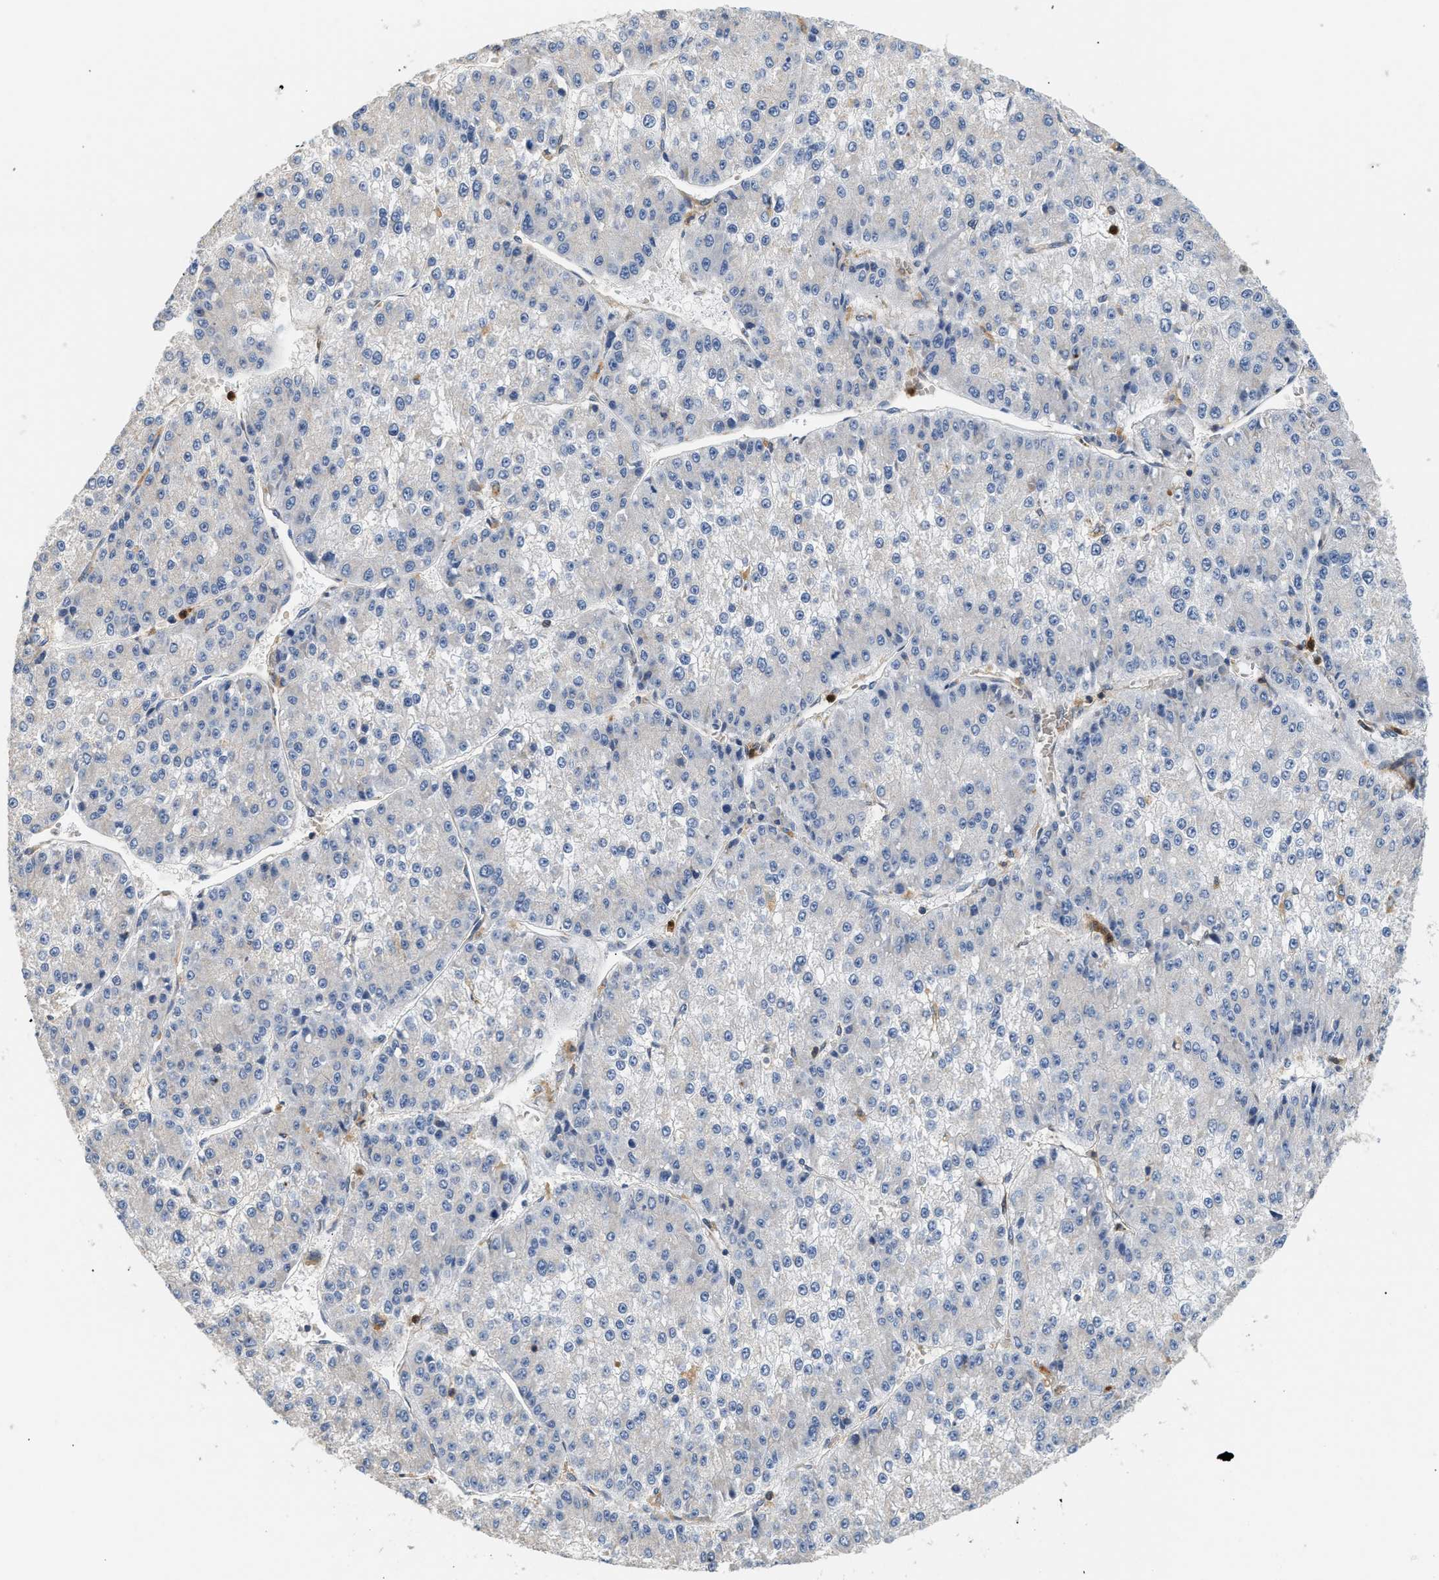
{"staining": {"intensity": "negative", "quantity": "none", "location": "none"}, "tissue": "liver cancer", "cell_type": "Tumor cells", "image_type": "cancer", "snomed": [{"axis": "morphology", "description": "Carcinoma, Hepatocellular, NOS"}, {"axis": "topography", "description": "Liver"}], "caption": "The micrograph demonstrates no significant expression in tumor cells of liver hepatocellular carcinoma. (Stains: DAB (3,3'-diaminobenzidine) immunohistochemistry (IHC) with hematoxylin counter stain, Microscopy: brightfield microscopy at high magnification).", "gene": "RAB31", "patient": {"sex": "female", "age": 73}}